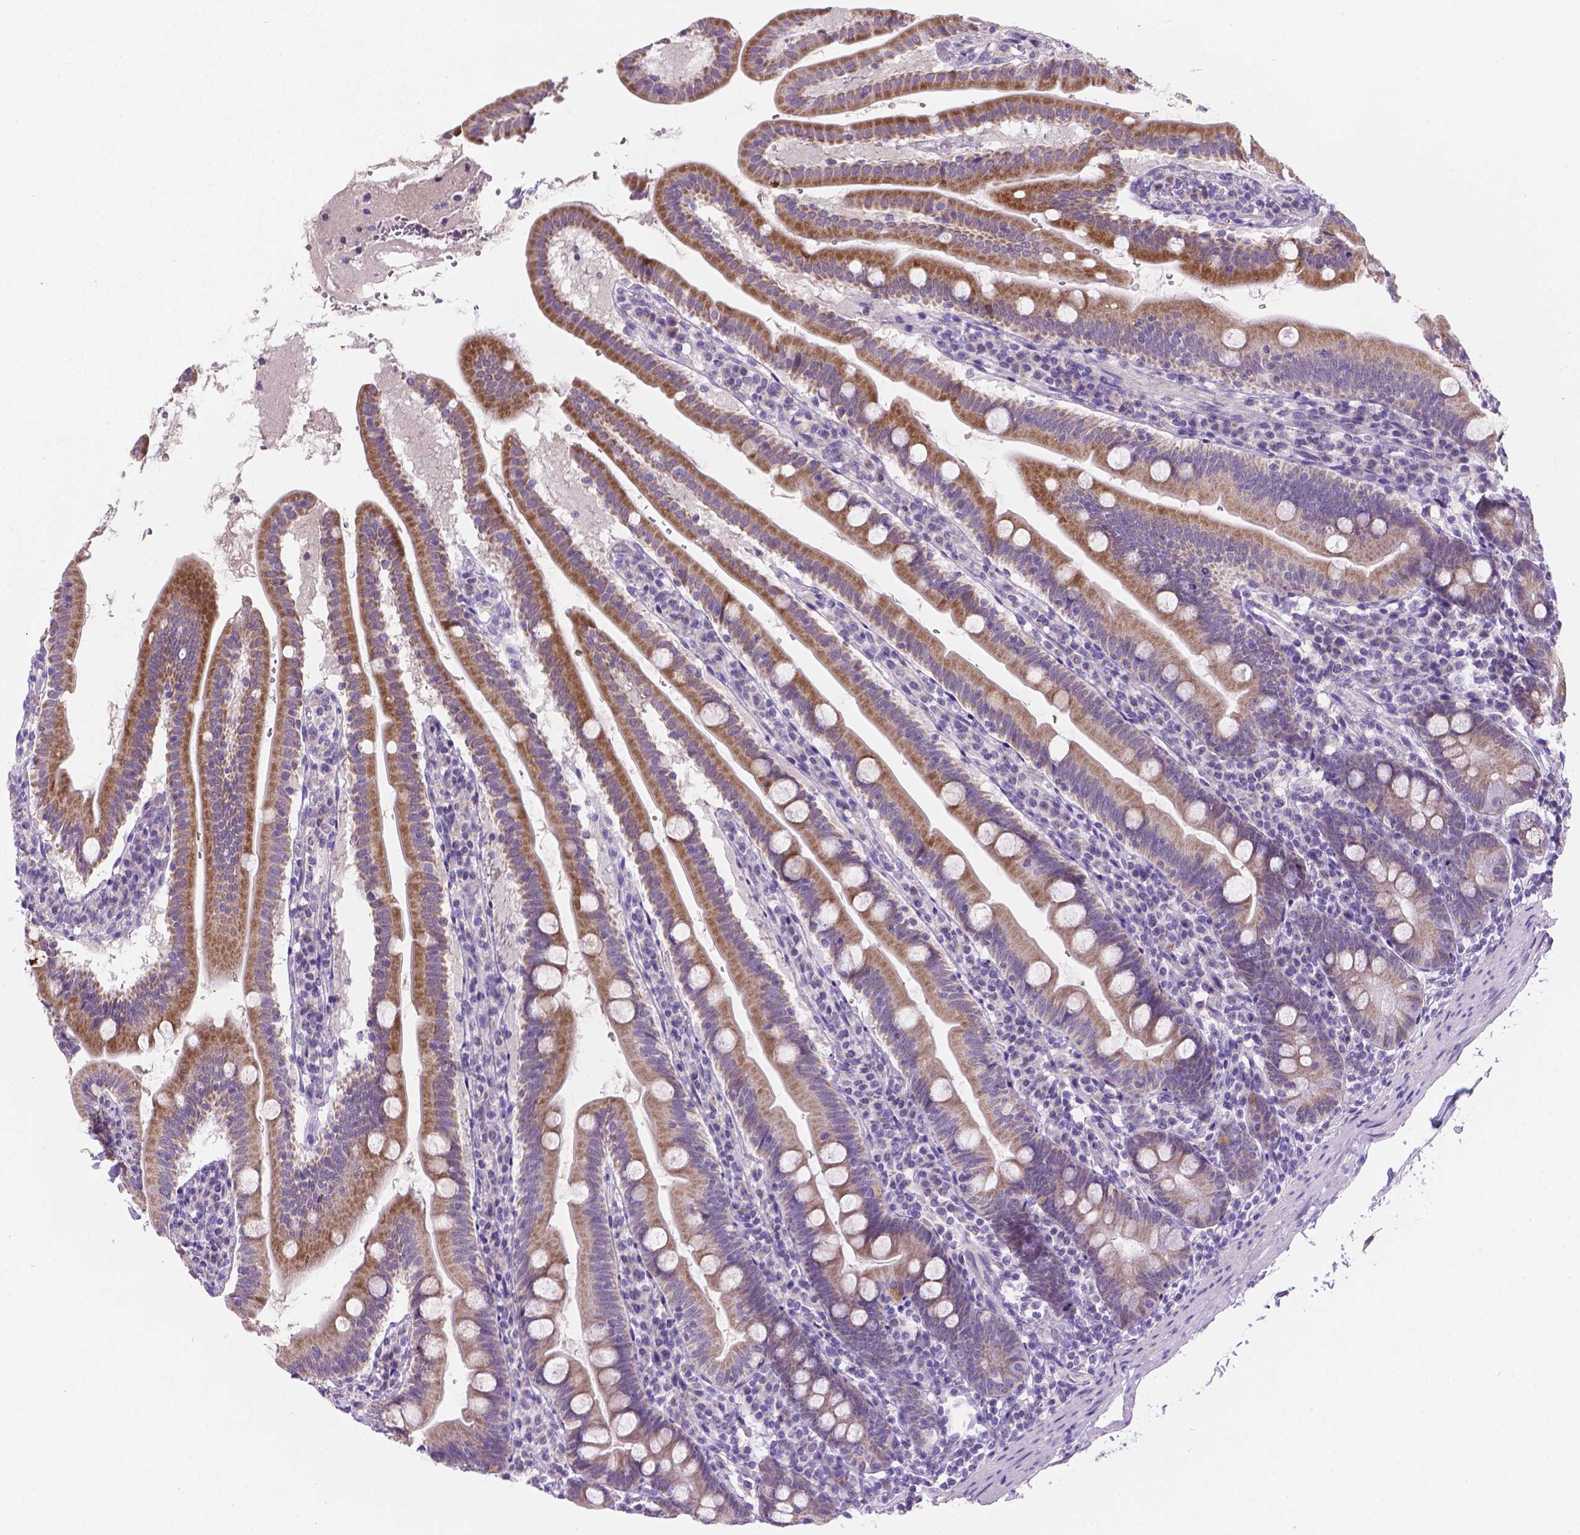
{"staining": {"intensity": "moderate", "quantity": "25%-75%", "location": "cytoplasmic/membranous"}, "tissue": "duodenum", "cell_type": "Glandular cells", "image_type": "normal", "snomed": [{"axis": "morphology", "description": "Normal tissue, NOS"}, {"axis": "topography", "description": "Duodenum"}], "caption": "Glandular cells exhibit medium levels of moderate cytoplasmic/membranous staining in approximately 25%-75% of cells in unremarkable human duodenum. The staining was performed using DAB (3,3'-diaminobenzidine) to visualize the protein expression in brown, while the nuclei were stained in blue with hematoxylin (Magnification: 20x).", "gene": "CSPG5", "patient": {"sex": "female", "age": 67}}